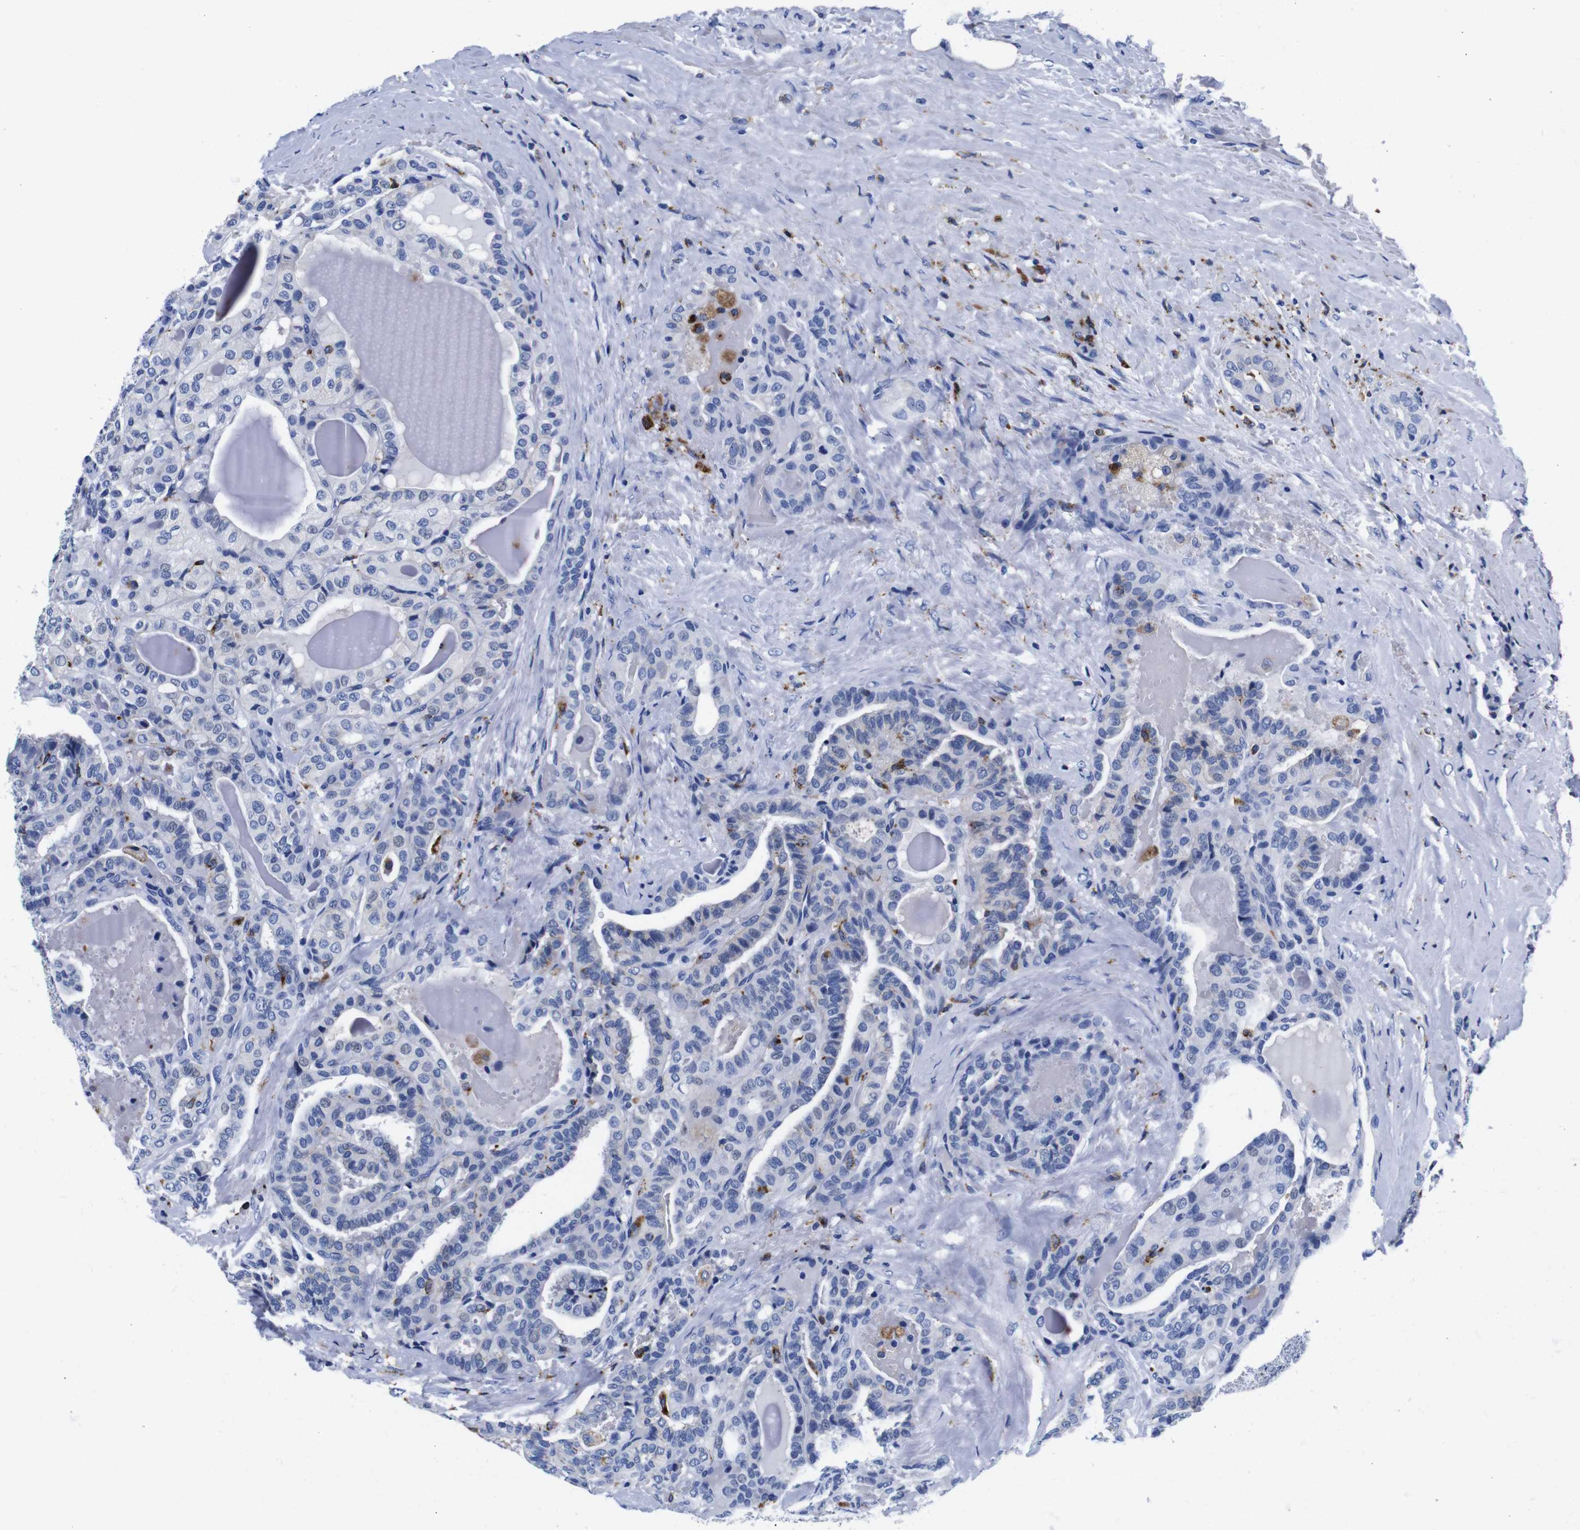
{"staining": {"intensity": "negative", "quantity": "none", "location": "none"}, "tissue": "thyroid cancer", "cell_type": "Tumor cells", "image_type": "cancer", "snomed": [{"axis": "morphology", "description": "Papillary adenocarcinoma, NOS"}, {"axis": "topography", "description": "Thyroid gland"}], "caption": "Immunohistochemical staining of thyroid papillary adenocarcinoma reveals no significant positivity in tumor cells. (DAB immunohistochemistry, high magnification).", "gene": "HLA-DMB", "patient": {"sex": "male", "age": 77}}